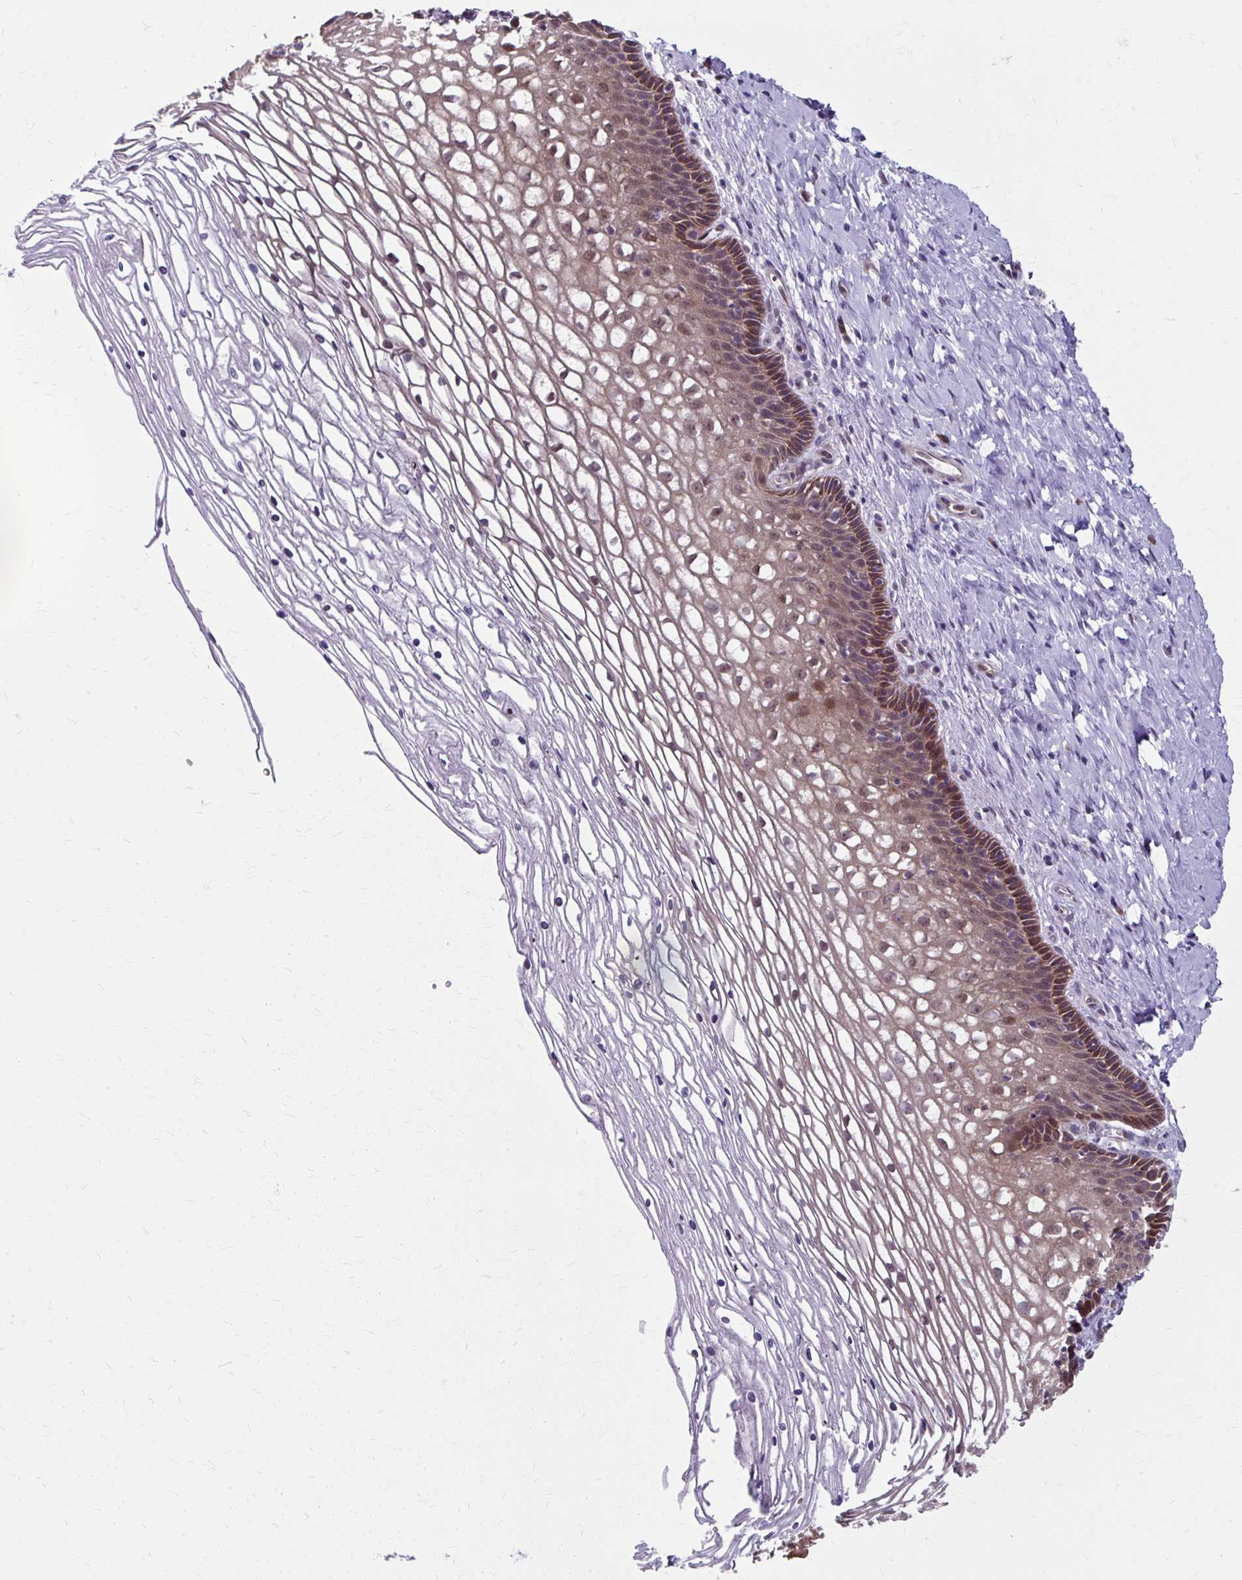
{"staining": {"intensity": "moderate", "quantity": ">75%", "location": "nuclear"}, "tissue": "cervix", "cell_type": "Glandular cells", "image_type": "normal", "snomed": [{"axis": "morphology", "description": "Normal tissue, NOS"}, {"axis": "topography", "description": "Cervix"}], "caption": "This photomicrograph reveals IHC staining of benign cervix, with medium moderate nuclear staining in approximately >75% of glandular cells.", "gene": "ZNF555", "patient": {"sex": "female", "age": 36}}